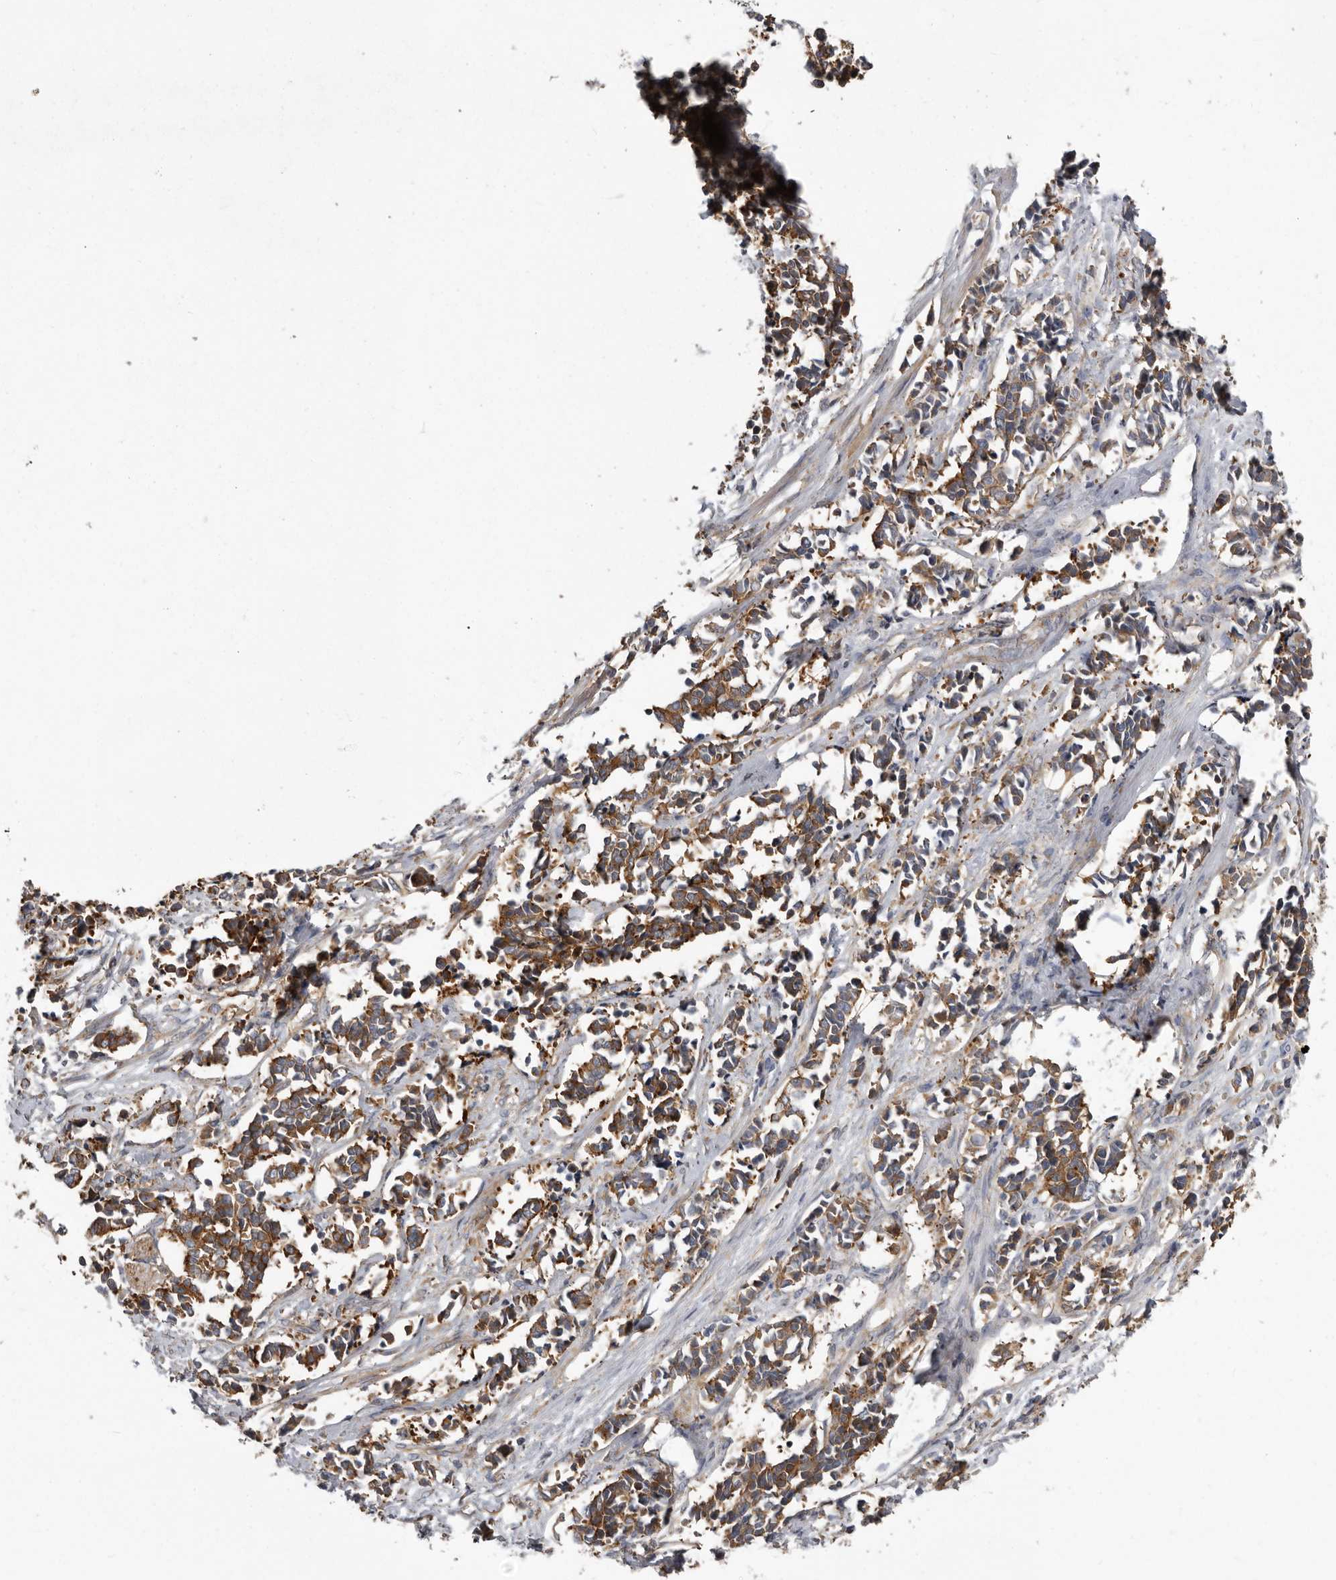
{"staining": {"intensity": "moderate", "quantity": ">75%", "location": "cytoplasmic/membranous"}, "tissue": "cervical cancer", "cell_type": "Tumor cells", "image_type": "cancer", "snomed": [{"axis": "morphology", "description": "Normal tissue, NOS"}, {"axis": "morphology", "description": "Squamous cell carcinoma, NOS"}, {"axis": "topography", "description": "Cervix"}], "caption": "IHC histopathology image of cervical cancer stained for a protein (brown), which reveals medium levels of moderate cytoplasmic/membranous positivity in about >75% of tumor cells.", "gene": "ENAH", "patient": {"sex": "female", "age": 35}}